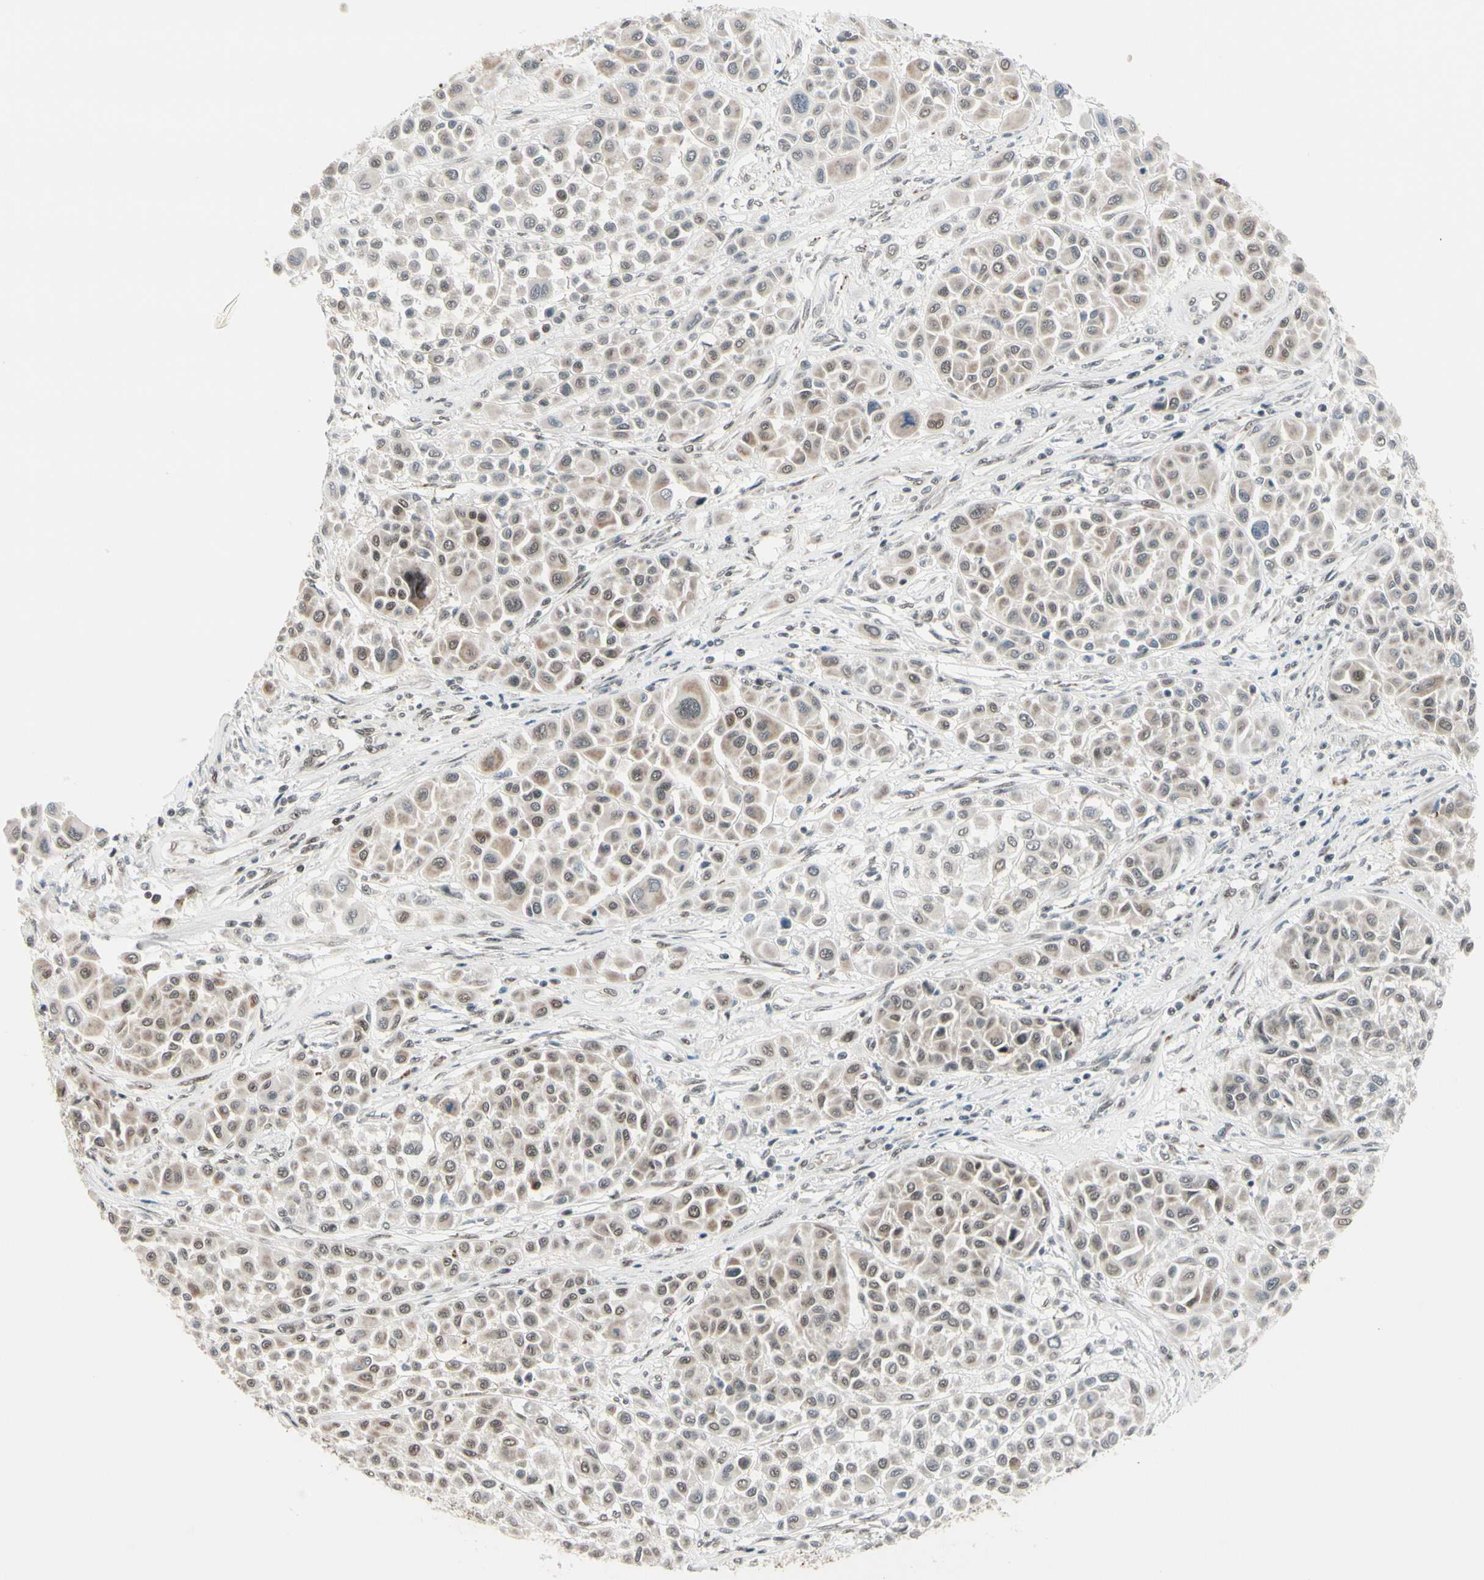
{"staining": {"intensity": "moderate", "quantity": "25%-75%", "location": "cytoplasmic/membranous,nuclear"}, "tissue": "melanoma", "cell_type": "Tumor cells", "image_type": "cancer", "snomed": [{"axis": "morphology", "description": "Malignant melanoma, Metastatic site"}, {"axis": "topography", "description": "Soft tissue"}], "caption": "Malignant melanoma (metastatic site) tissue reveals moderate cytoplasmic/membranous and nuclear positivity in about 25%-75% of tumor cells, visualized by immunohistochemistry. The staining was performed using DAB (3,3'-diaminobenzidine), with brown indicating positive protein expression. Nuclei are stained blue with hematoxylin.", "gene": "CHAMP1", "patient": {"sex": "male", "age": 41}}